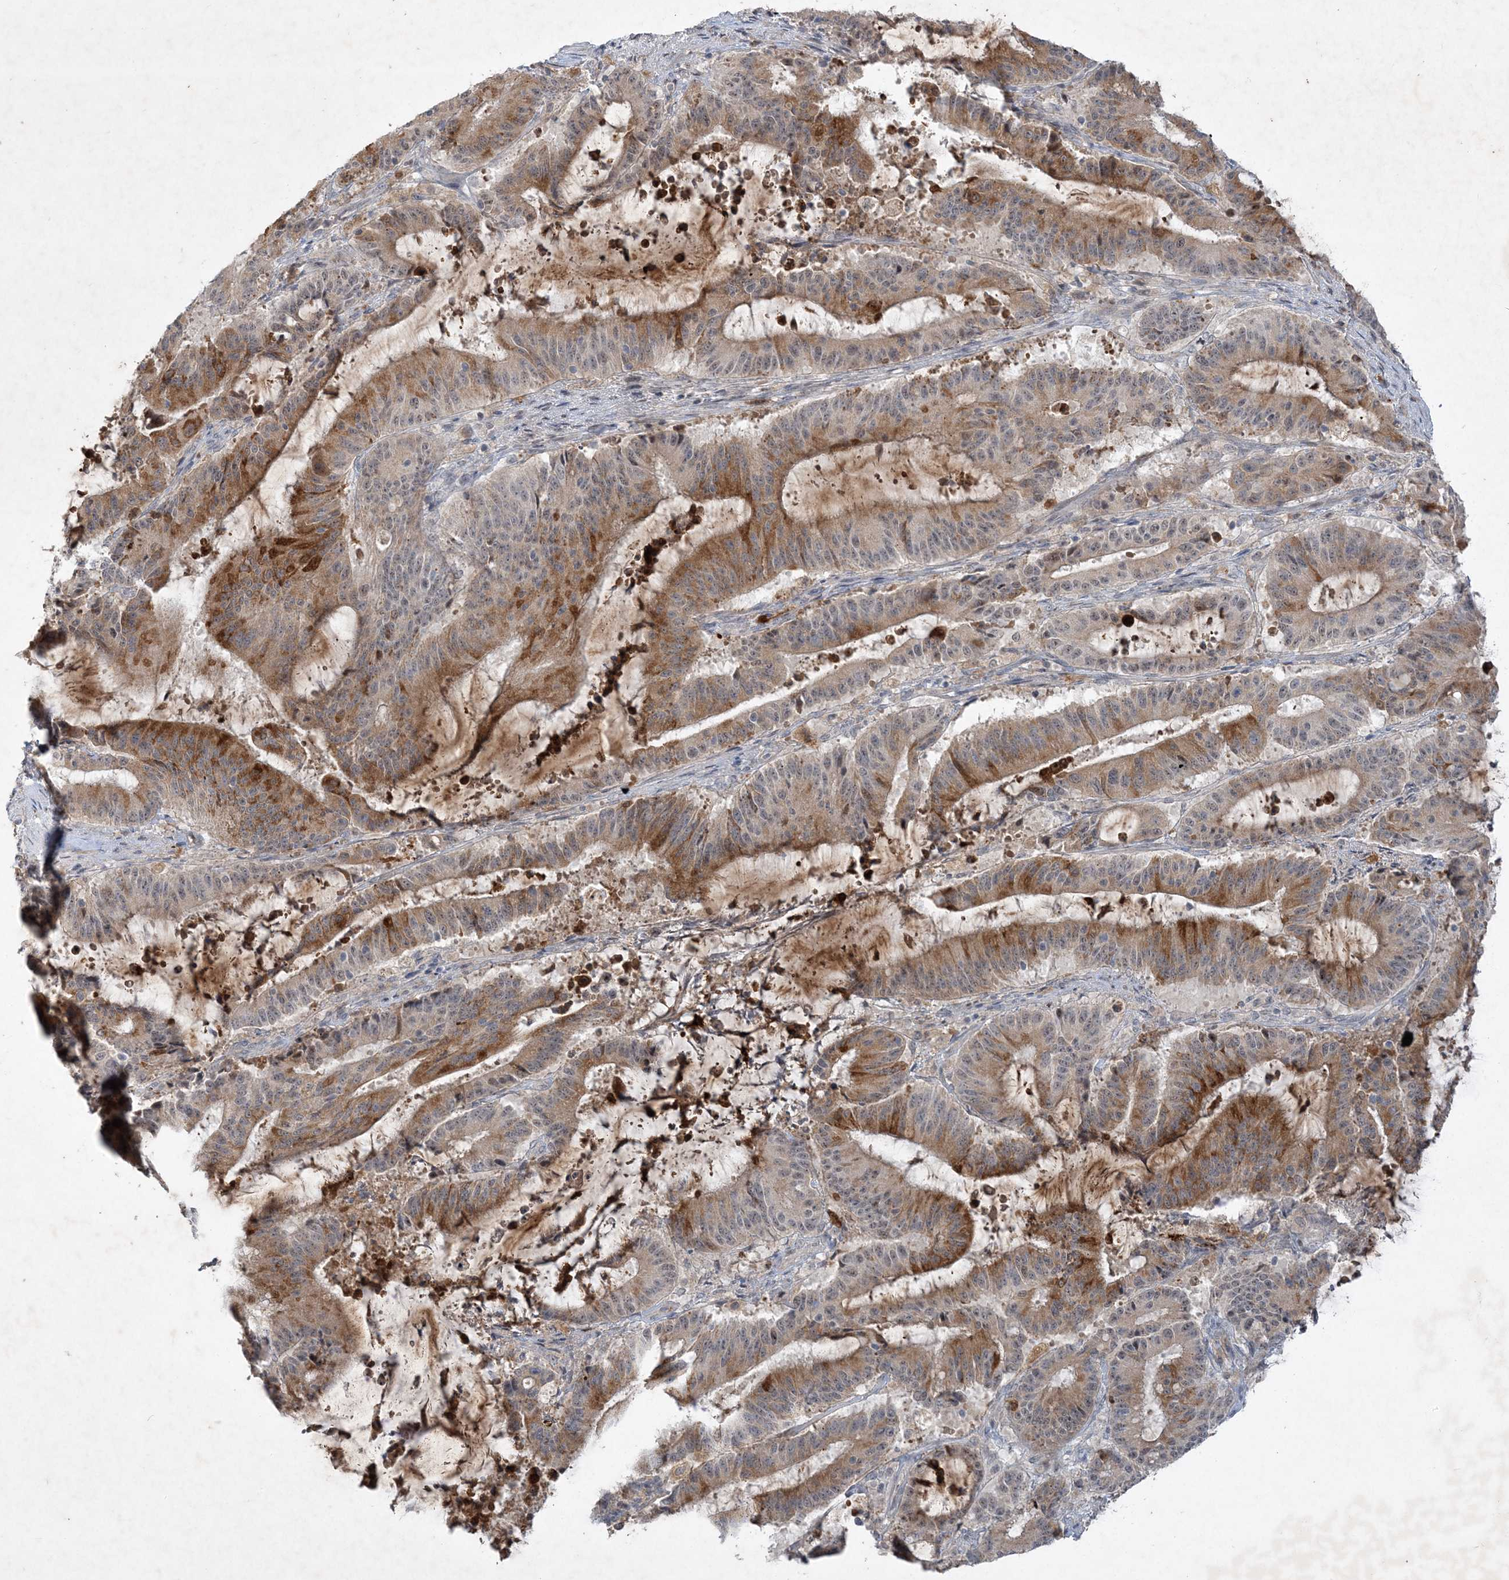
{"staining": {"intensity": "moderate", "quantity": "25%-75%", "location": "cytoplasmic/membranous,nuclear"}, "tissue": "liver cancer", "cell_type": "Tumor cells", "image_type": "cancer", "snomed": [{"axis": "morphology", "description": "Normal tissue, NOS"}, {"axis": "morphology", "description": "Cholangiocarcinoma"}, {"axis": "topography", "description": "Liver"}, {"axis": "topography", "description": "Peripheral nerve tissue"}], "caption": "This photomicrograph reveals IHC staining of liver cancer (cholangiocarcinoma), with medium moderate cytoplasmic/membranous and nuclear staining in approximately 25%-75% of tumor cells.", "gene": "THG1L", "patient": {"sex": "female", "age": 73}}